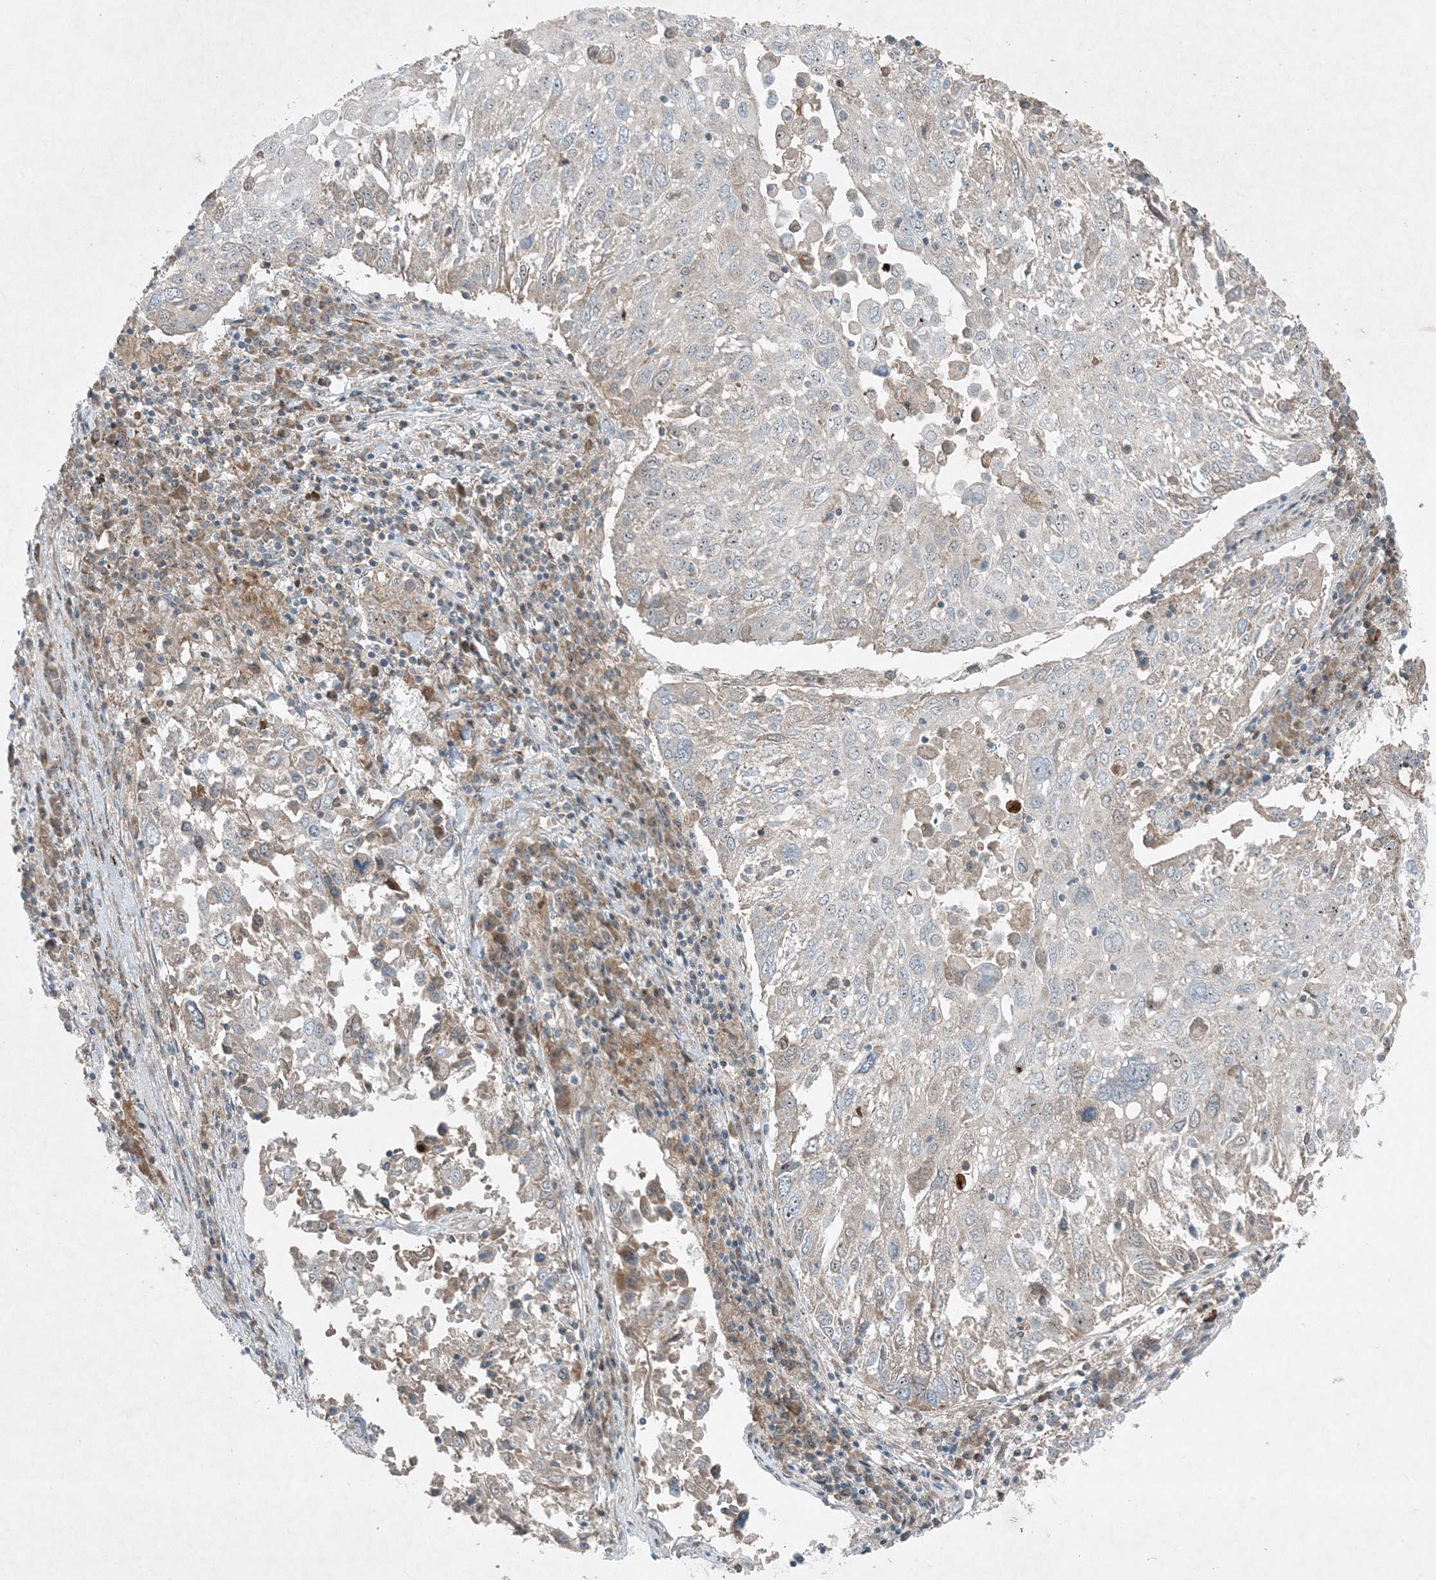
{"staining": {"intensity": "negative", "quantity": "none", "location": "none"}, "tissue": "lung cancer", "cell_type": "Tumor cells", "image_type": "cancer", "snomed": [{"axis": "morphology", "description": "Squamous cell carcinoma, NOS"}, {"axis": "topography", "description": "Lung"}], "caption": "Human lung cancer (squamous cell carcinoma) stained for a protein using IHC shows no expression in tumor cells.", "gene": "MITD1", "patient": {"sex": "male", "age": 65}}